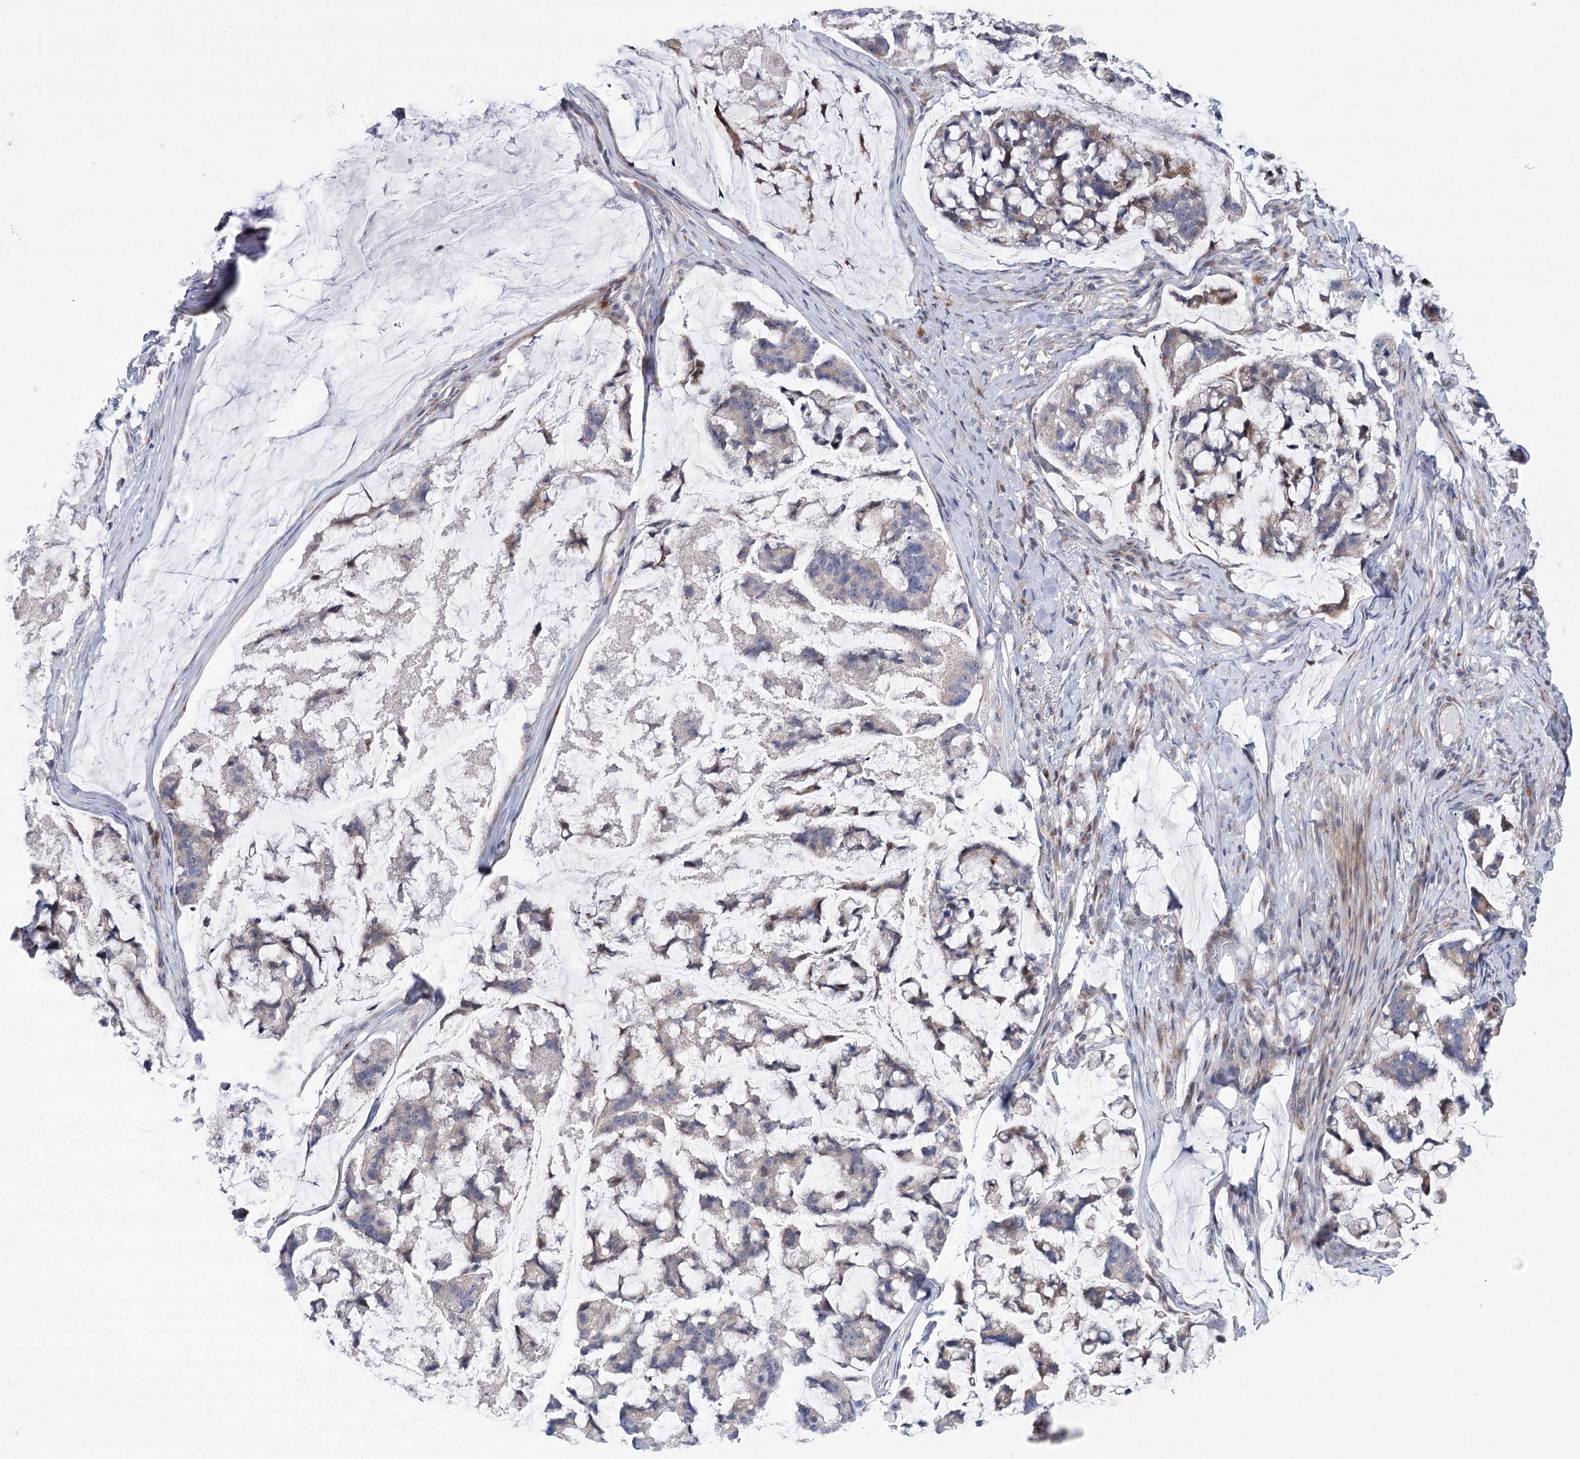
{"staining": {"intensity": "negative", "quantity": "none", "location": "none"}, "tissue": "stomach cancer", "cell_type": "Tumor cells", "image_type": "cancer", "snomed": [{"axis": "morphology", "description": "Adenocarcinoma, NOS"}, {"axis": "topography", "description": "Stomach, lower"}], "caption": "Stomach cancer (adenocarcinoma) was stained to show a protein in brown. There is no significant staining in tumor cells.", "gene": "NME7", "patient": {"sex": "male", "age": 67}}